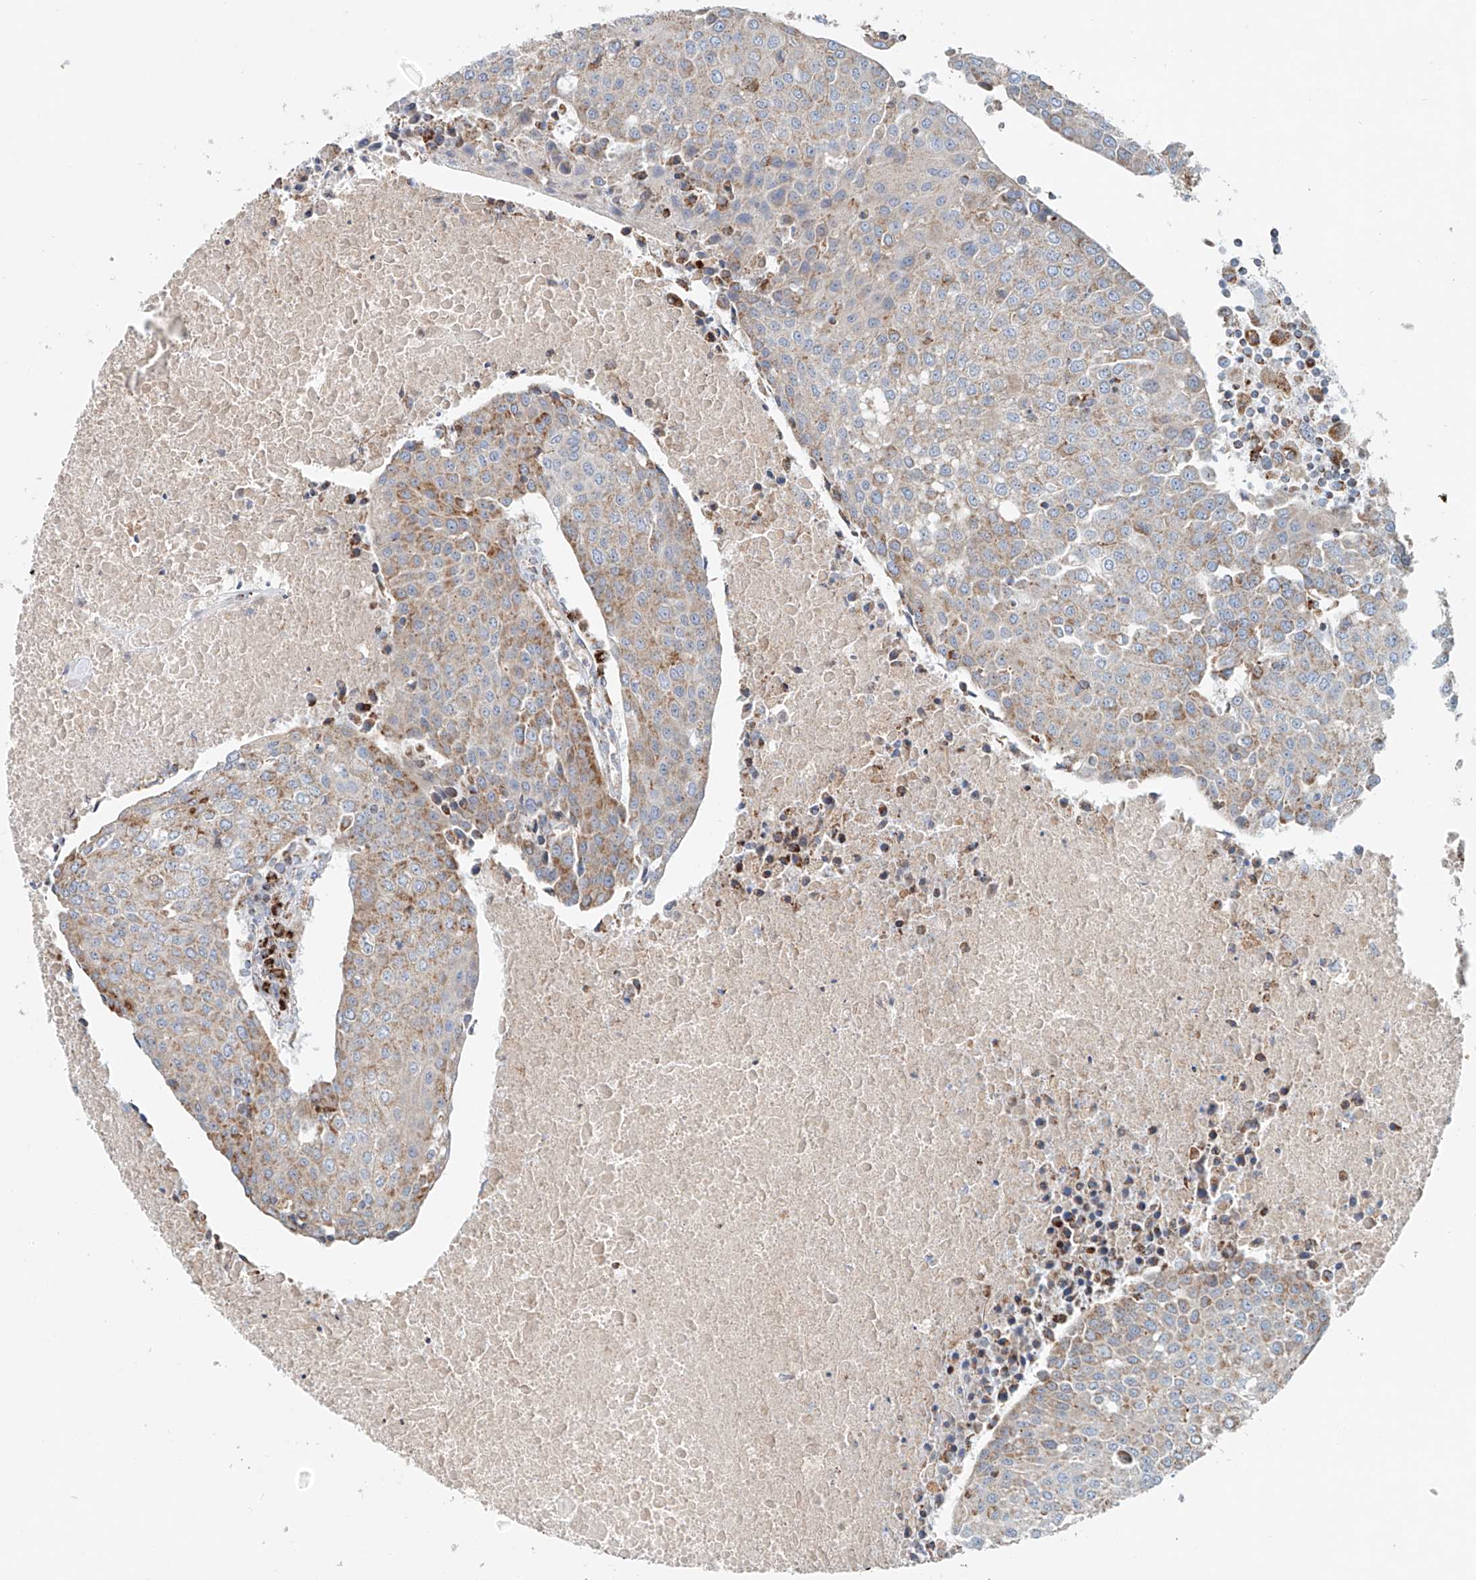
{"staining": {"intensity": "moderate", "quantity": "<25%", "location": "cytoplasmic/membranous"}, "tissue": "urothelial cancer", "cell_type": "Tumor cells", "image_type": "cancer", "snomed": [{"axis": "morphology", "description": "Urothelial carcinoma, High grade"}, {"axis": "topography", "description": "Urinary bladder"}], "caption": "Immunohistochemical staining of urothelial cancer reveals moderate cytoplasmic/membranous protein expression in approximately <25% of tumor cells.", "gene": "CARD10", "patient": {"sex": "female", "age": 85}}